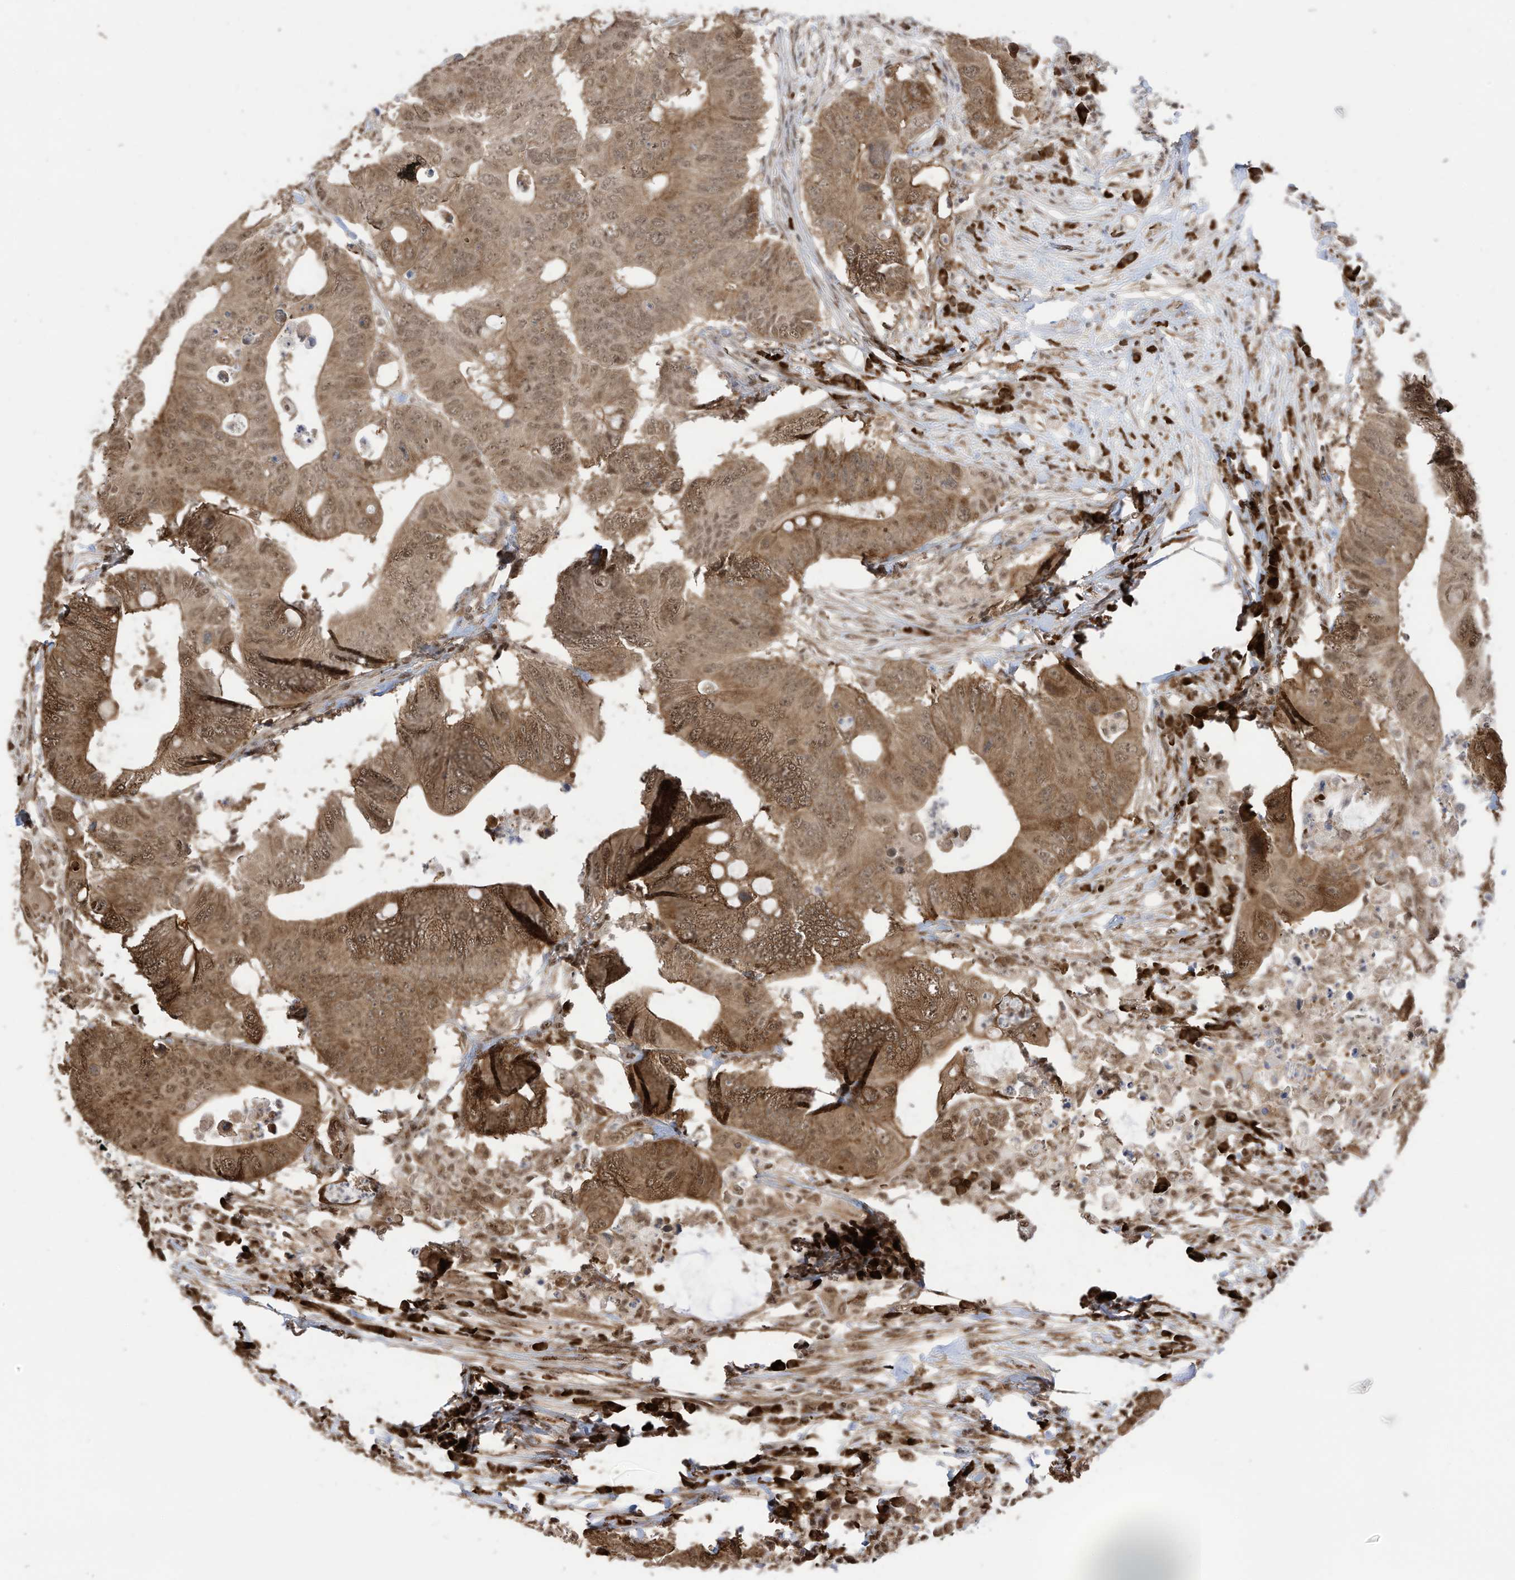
{"staining": {"intensity": "moderate", "quantity": ">75%", "location": "cytoplasmic/membranous,nuclear"}, "tissue": "colorectal cancer", "cell_type": "Tumor cells", "image_type": "cancer", "snomed": [{"axis": "morphology", "description": "Adenocarcinoma, NOS"}, {"axis": "topography", "description": "Colon"}], "caption": "Protein expression analysis of human colorectal adenocarcinoma reveals moderate cytoplasmic/membranous and nuclear expression in approximately >75% of tumor cells. The staining was performed using DAB (3,3'-diaminobenzidine) to visualize the protein expression in brown, while the nuclei were stained in blue with hematoxylin (Magnification: 20x).", "gene": "ZNF195", "patient": {"sex": "male", "age": 71}}